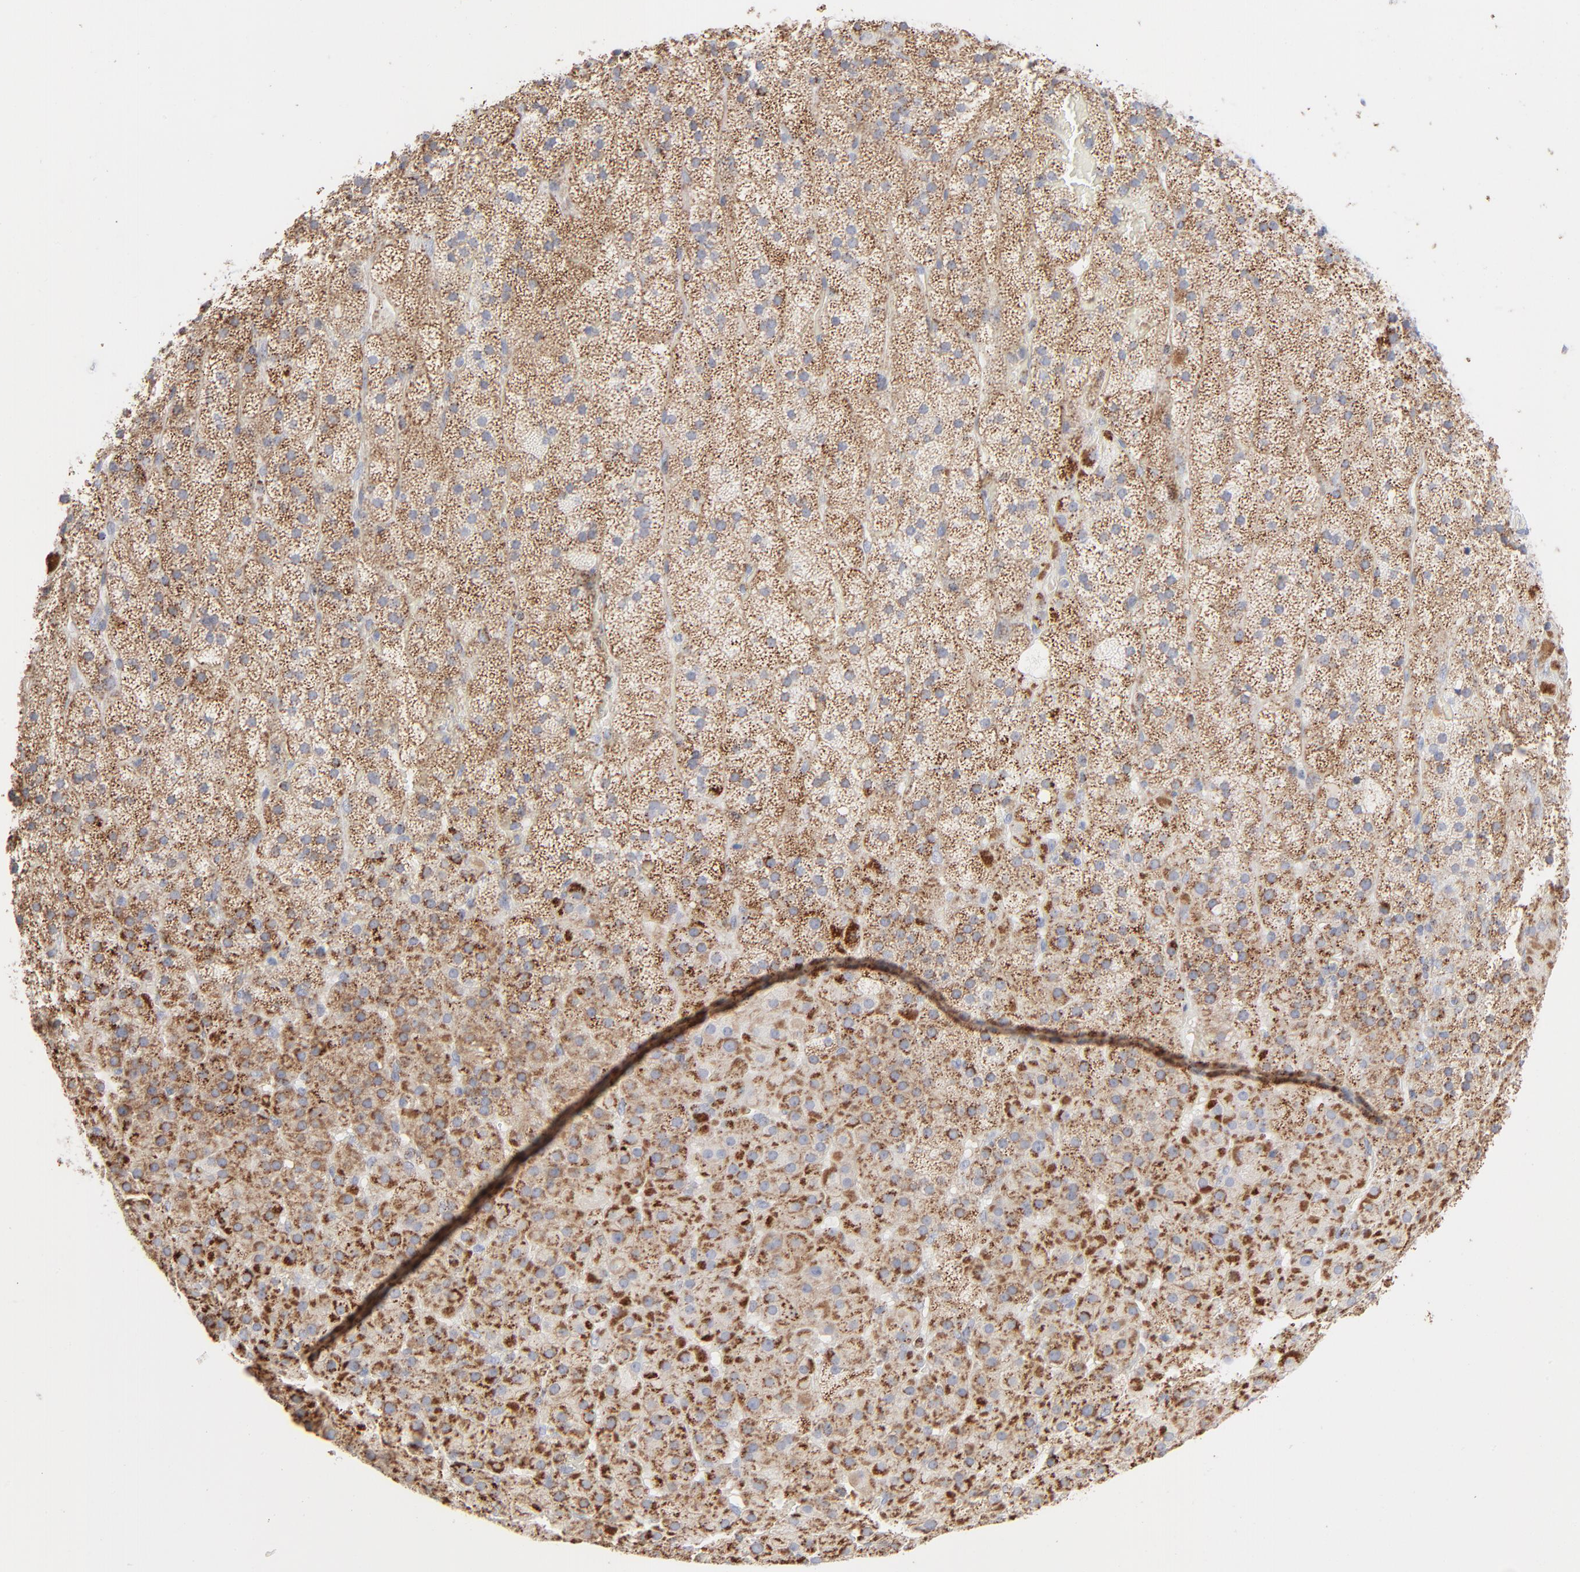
{"staining": {"intensity": "strong", "quantity": ">75%", "location": "cytoplasmic/membranous"}, "tissue": "adrenal gland", "cell_type": "Glandular cells", "image_type": "normal", "snomed": [{"axis": "morphology", "description": "Normal tissue, NOS"}, {"axis": "topography", "description": "Adrenal gland"}], "caption": "Brown immunohistochemical staining in unremarkable human adrenal gland shows strong cytoplasmic/membranous expression in about >75% of glandular cells. Using DAB (3,3'-diaminobenzidine) (brown) and hematoxylin (blue) stains, captured at high magnification using brightfield microscopy.", "gene": "ASB3", "patient": {"sex": "male", "age": 35}}